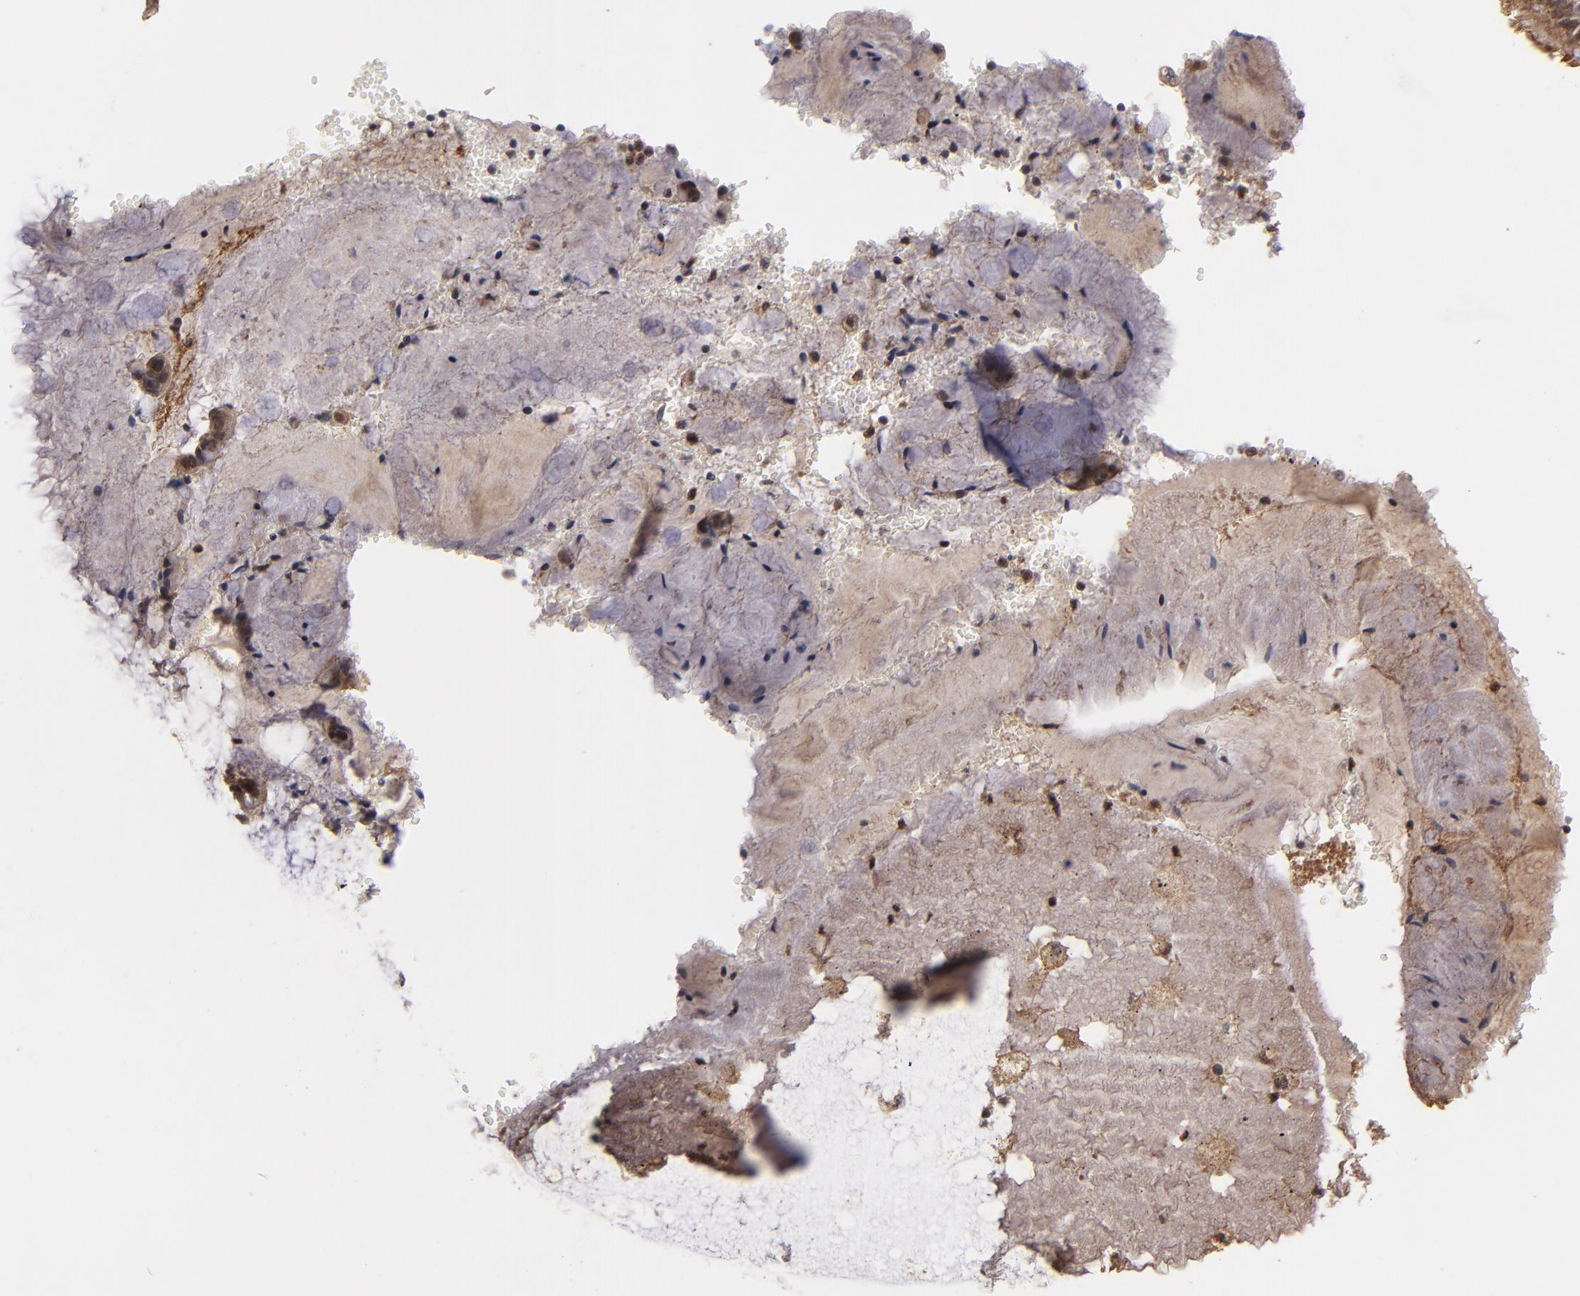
{"staining": {"intensity": "weak", "quantity": ">75%", "location": "cytoplasmic/membranous"}, "tissue": "bronchus", "cell_type": "Respiratory epithelial cells", "image_type": "normal", "snomed": [{"axis": "morphology", "description": "Normal tissue, NOS"}, {"axis": "topography", "description": "Bronchus"}, {"axis": "topography", "description": "Lung"}], "caption": "Weak cytoplasmic/membranous staining is present in approximately >75% of respiratory epithelial cells in unremarkable bronchus. Using DAB (brown) and hematoxylin (blue) stains, captured at high magnification using brightfield microscopy.", "gene": "BDKRB1", "patient": {"sex": "female", "age": 56}}